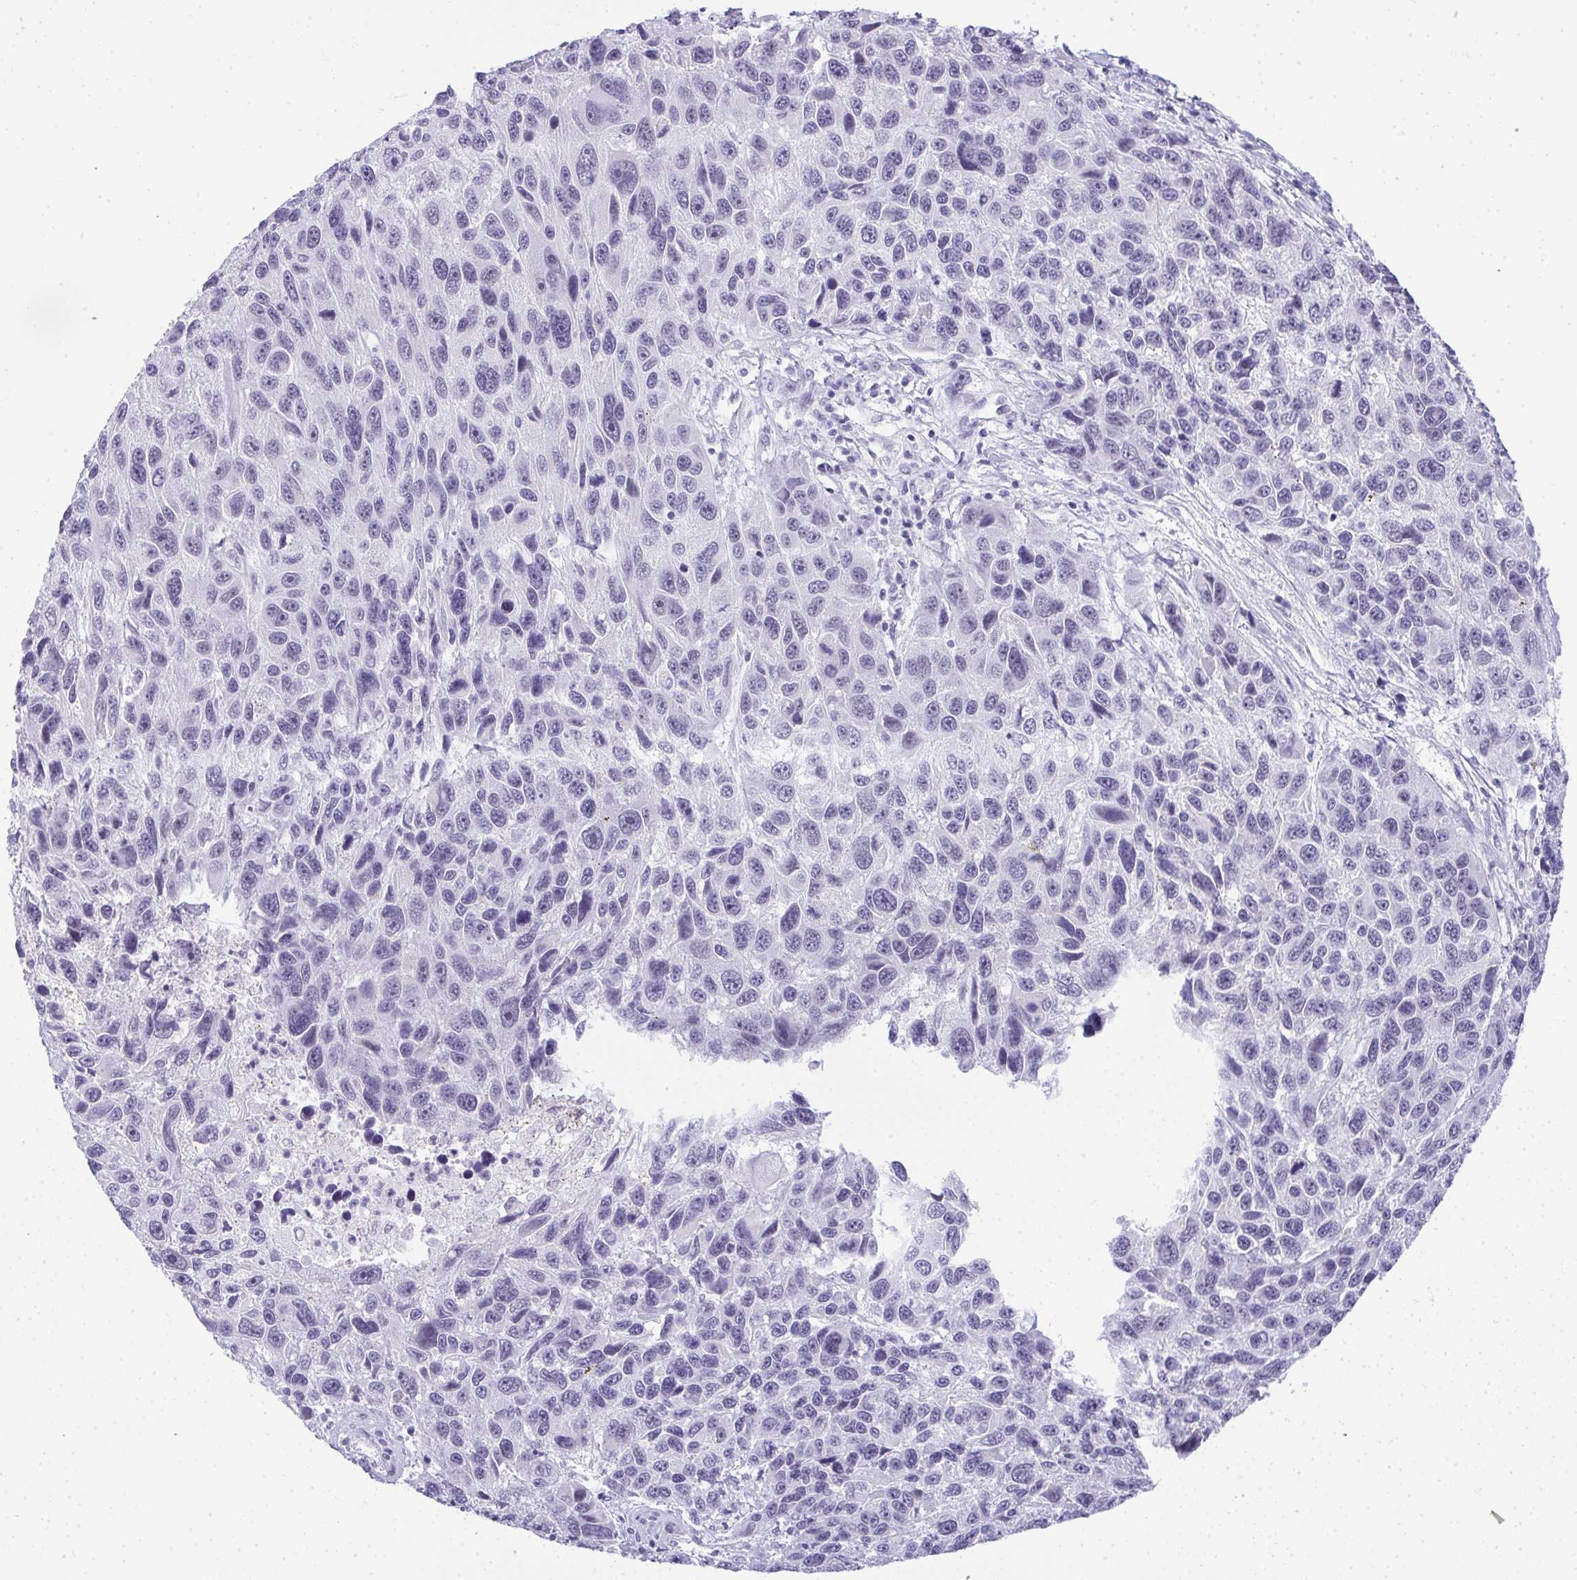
{"staining": {"intensity": "negative", "quantity": "none", "location": "none"}, "tissue": "melanoma", "cell_type": "Tumor cells", "image_type": "cancer", "snomed": [{"axis": "morphology", "description": "Malignant melanoma, NOS"}, {"axis": "topography", "description": "Skin"}], "caption": "Immunohistochemical staining of melanoma exhibits no significant staining in tumor cells.", "gene": "PLA2G1B", "patient": {"sex": "male", "age": 53}}